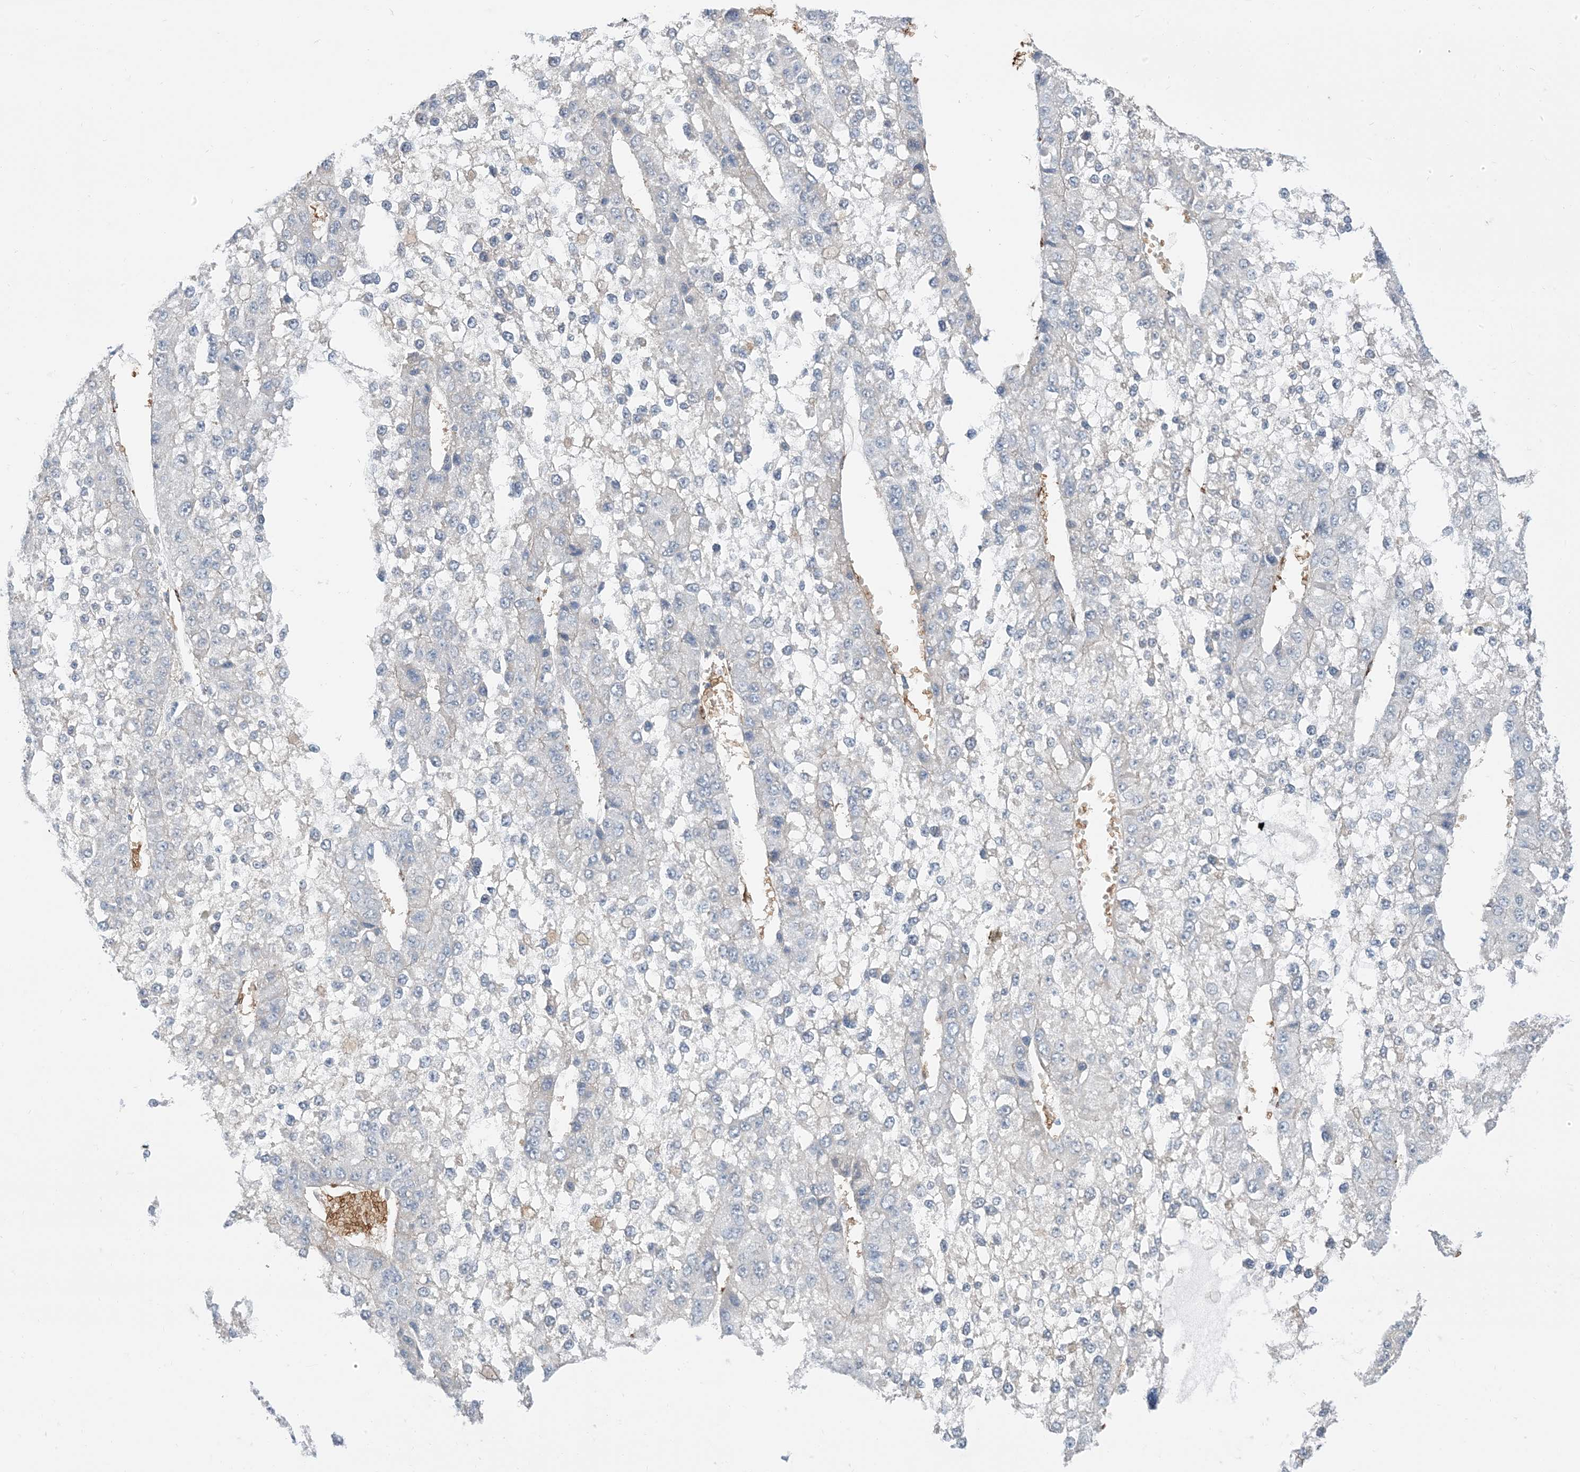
{"staining": {"intensity": "negative", "quantity": "none", "location": "none"}, "tissue": "liver cancer", "cell_type": "Tumor cells", "image_type": "cancer", "snomed": [{"axis": "morphology", "description": "Carcinoma, Hepatocellular, NOS"}, {"axis": "topography", "description": "Liver"}], "caption": "A micrograph of human hepatocellular carcinoma (liver) is negative for staining in tumor cells.", "gene": "RIN1", "patient": {"sex": "female", "age": 73}}